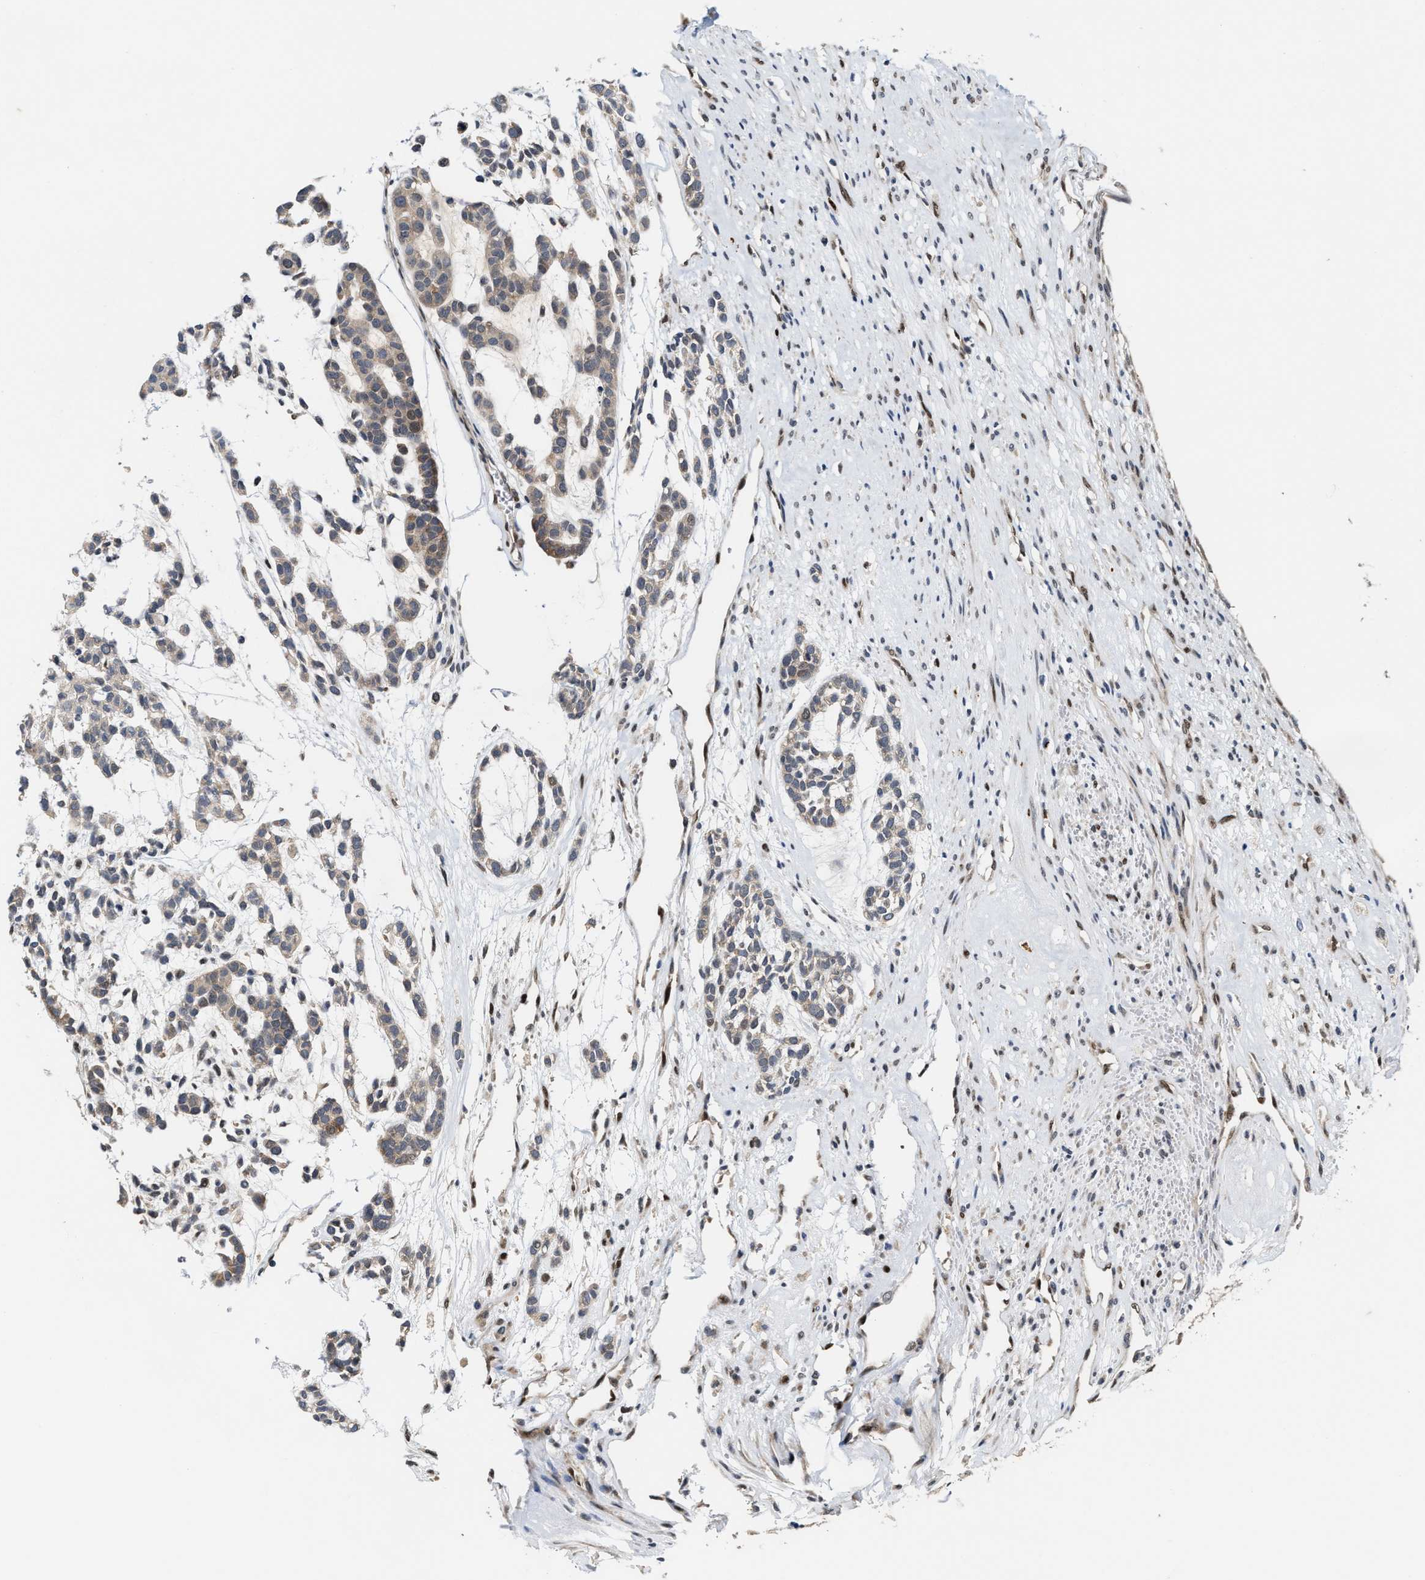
{"staining": {"intensity": "weak", "quantity": "25%-75%", "location": "cytoplasmic/membranous"}, "tissue": "head and neck cancer", "cell_type": "Tumor cells", "image_type": "cancer", "snomed": [{"axis": "morphology", "description": "Adenocarcinoma, NOS"}, {"axis": "morphology", "description": "Adenoma, NOS"}, {"axis": "topography", "description": "Head-Neck"}], "caption": "Brown immunohistochemical staining in human adenocarcinoma (head and neck) demonstrates weak cytoplasmic/membranous positivity in approximately 25%-75% of tumor cells.", "gene": "TCF4", "patient": {"sex": "female", "age": 55}}